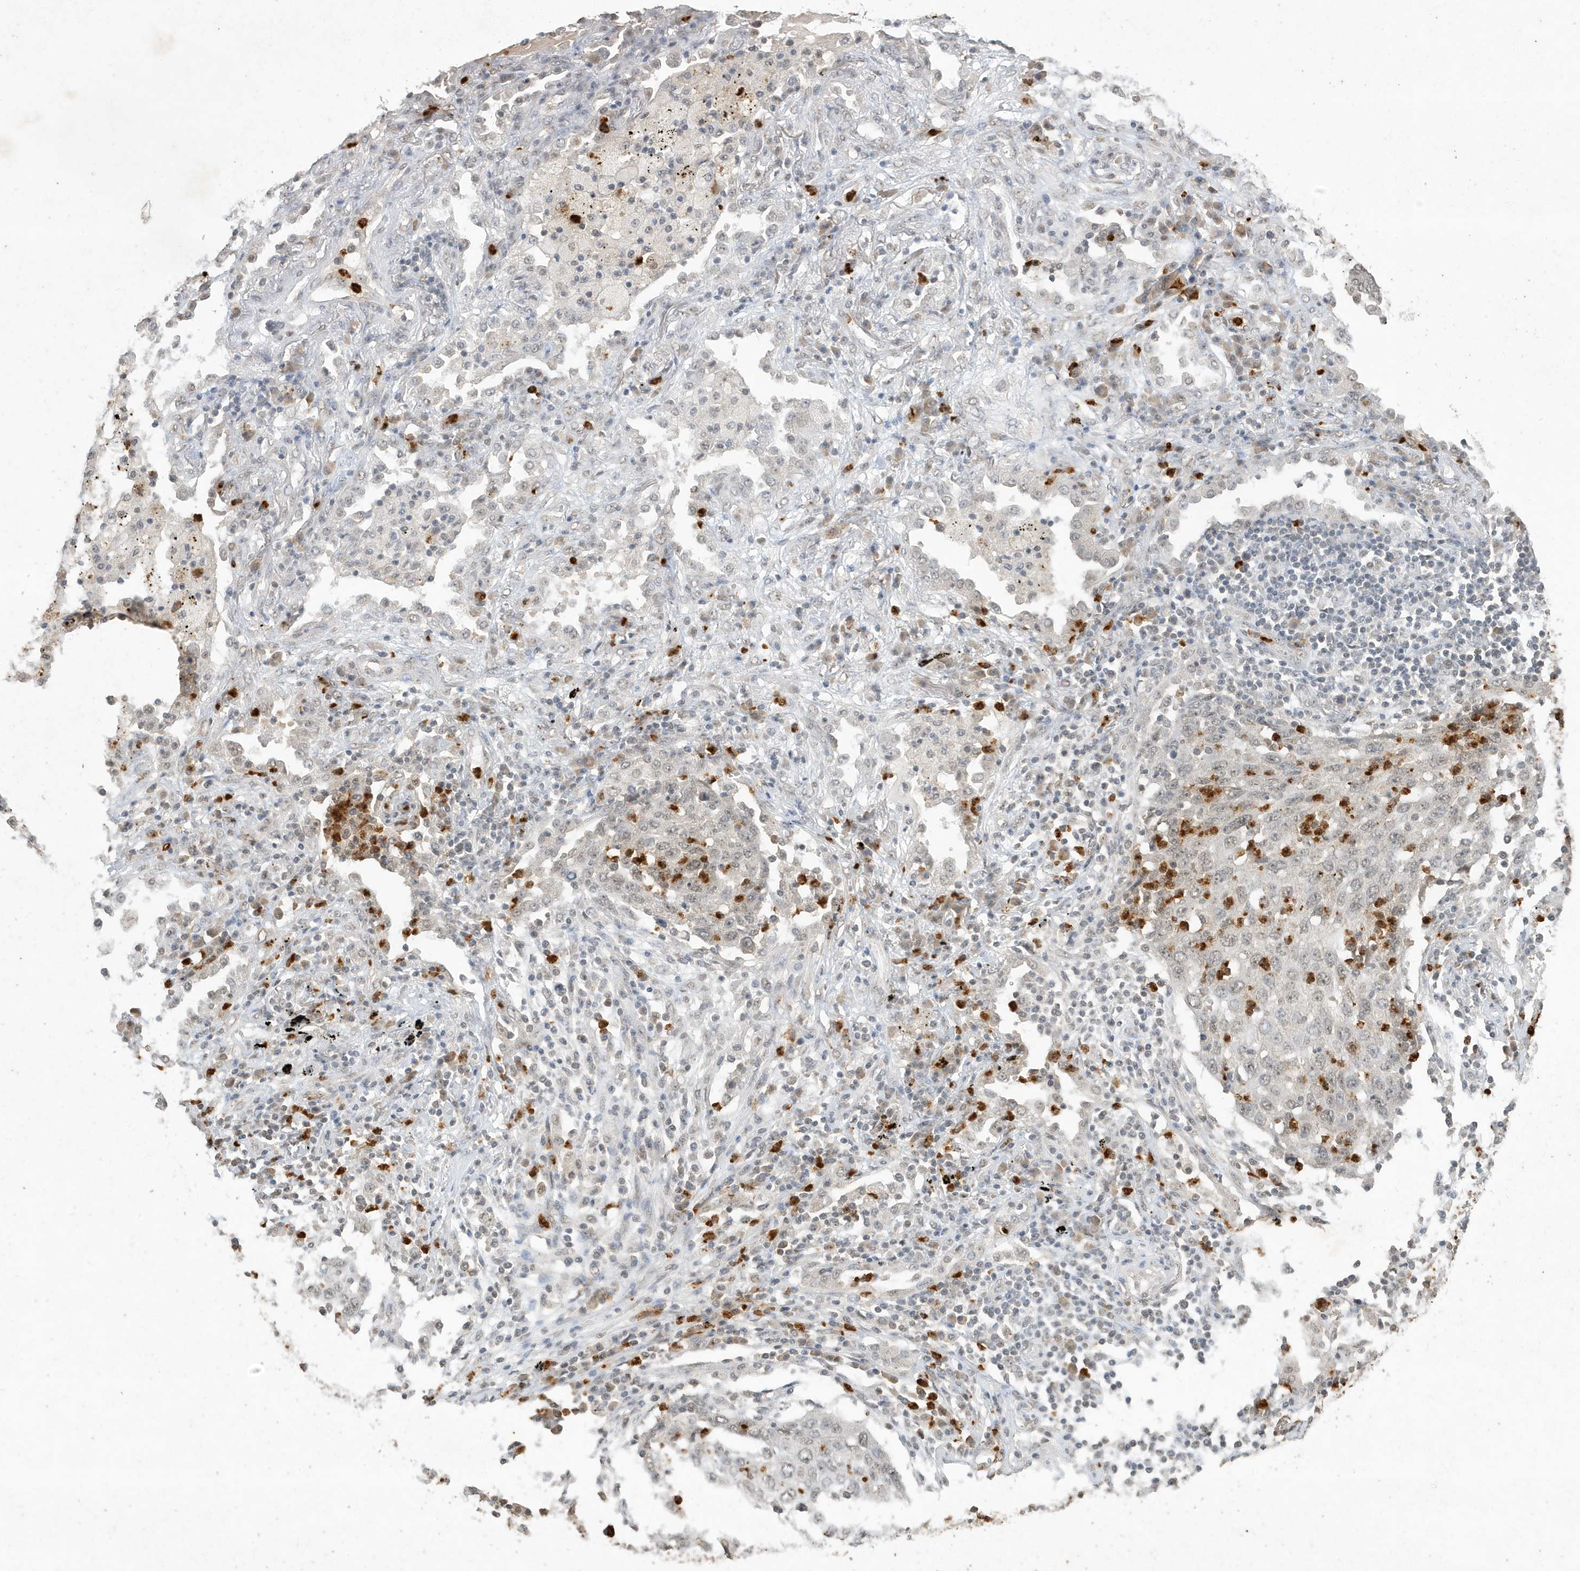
{"staining": {"intensity": "weak", "quantity": "<25%", "location": "nuclear"}, "tissue": "lung cancer", "cell_type": "Tumor cells", "image_type": "cancer", "snomed": [{"axis": "morphology", "description": "Squamous cell carcinoma, NOS"}, {"axis": "topography", "description": "Lung"}], "caption": "A micrograph of squamous cell carcinoma (lung) stained for a protein displays no brown staining in tumor cells.", "gene": "DEFA1", "patient": {"sex": "female", "age": 63}}